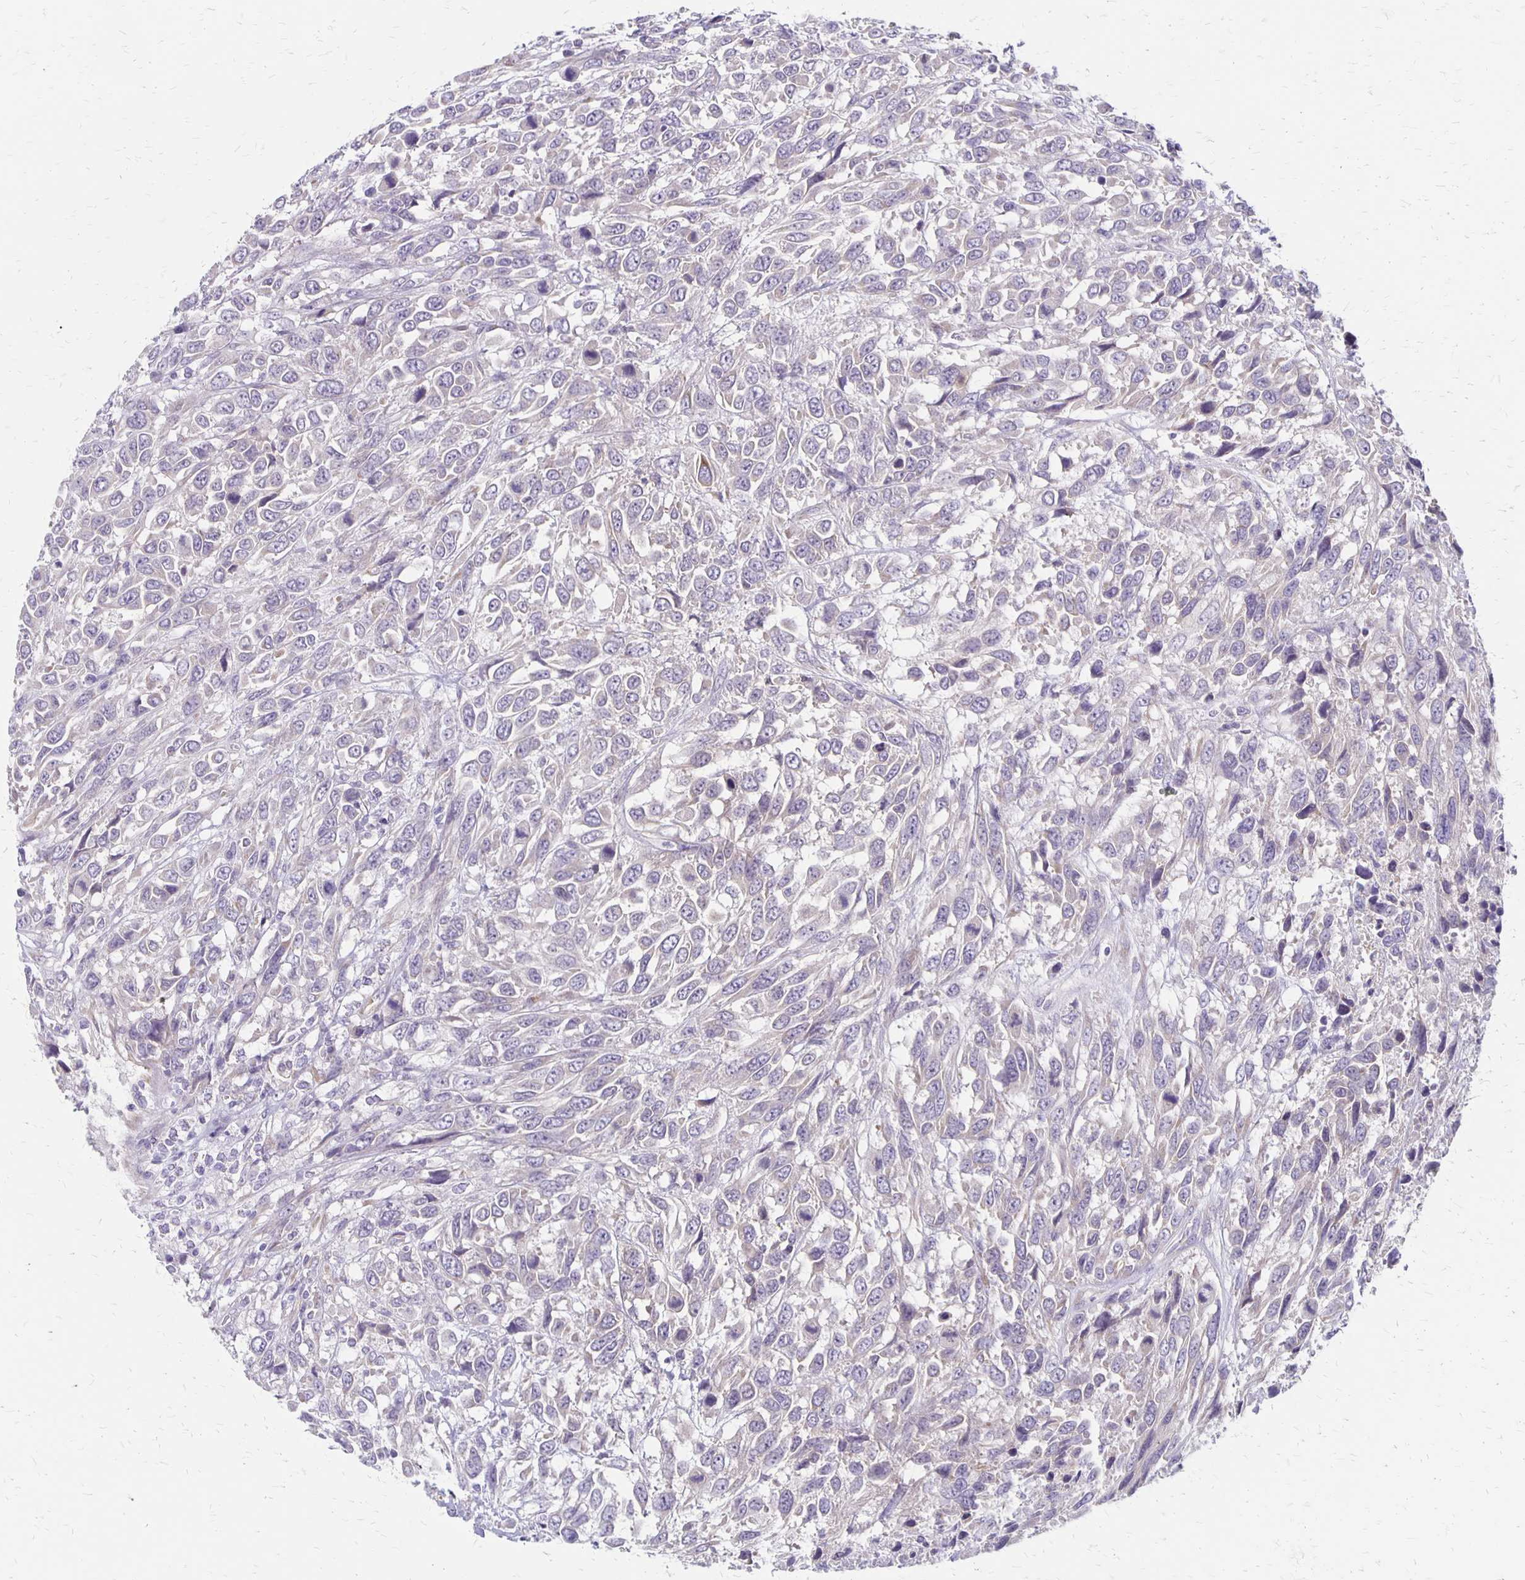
{"staining": {"intensity": "negative", "quantity": "none", "location": "none"}, "tissue": "urothelial cancer", "cell_type": "Tumor cells", "image_type": "cancer", "snomed": [{"axis": "morphology", "description": "Urothelial carcinoma, High grade"}, {"axis": "topography", "description": "Urinary bladder"}], "caption": "Urothelial cancer was stained to show a protein in brown. There is no significant positivity in tumor cells.", "gene": "HOMER1", "patient": {"sex": "female", "age": 70}}